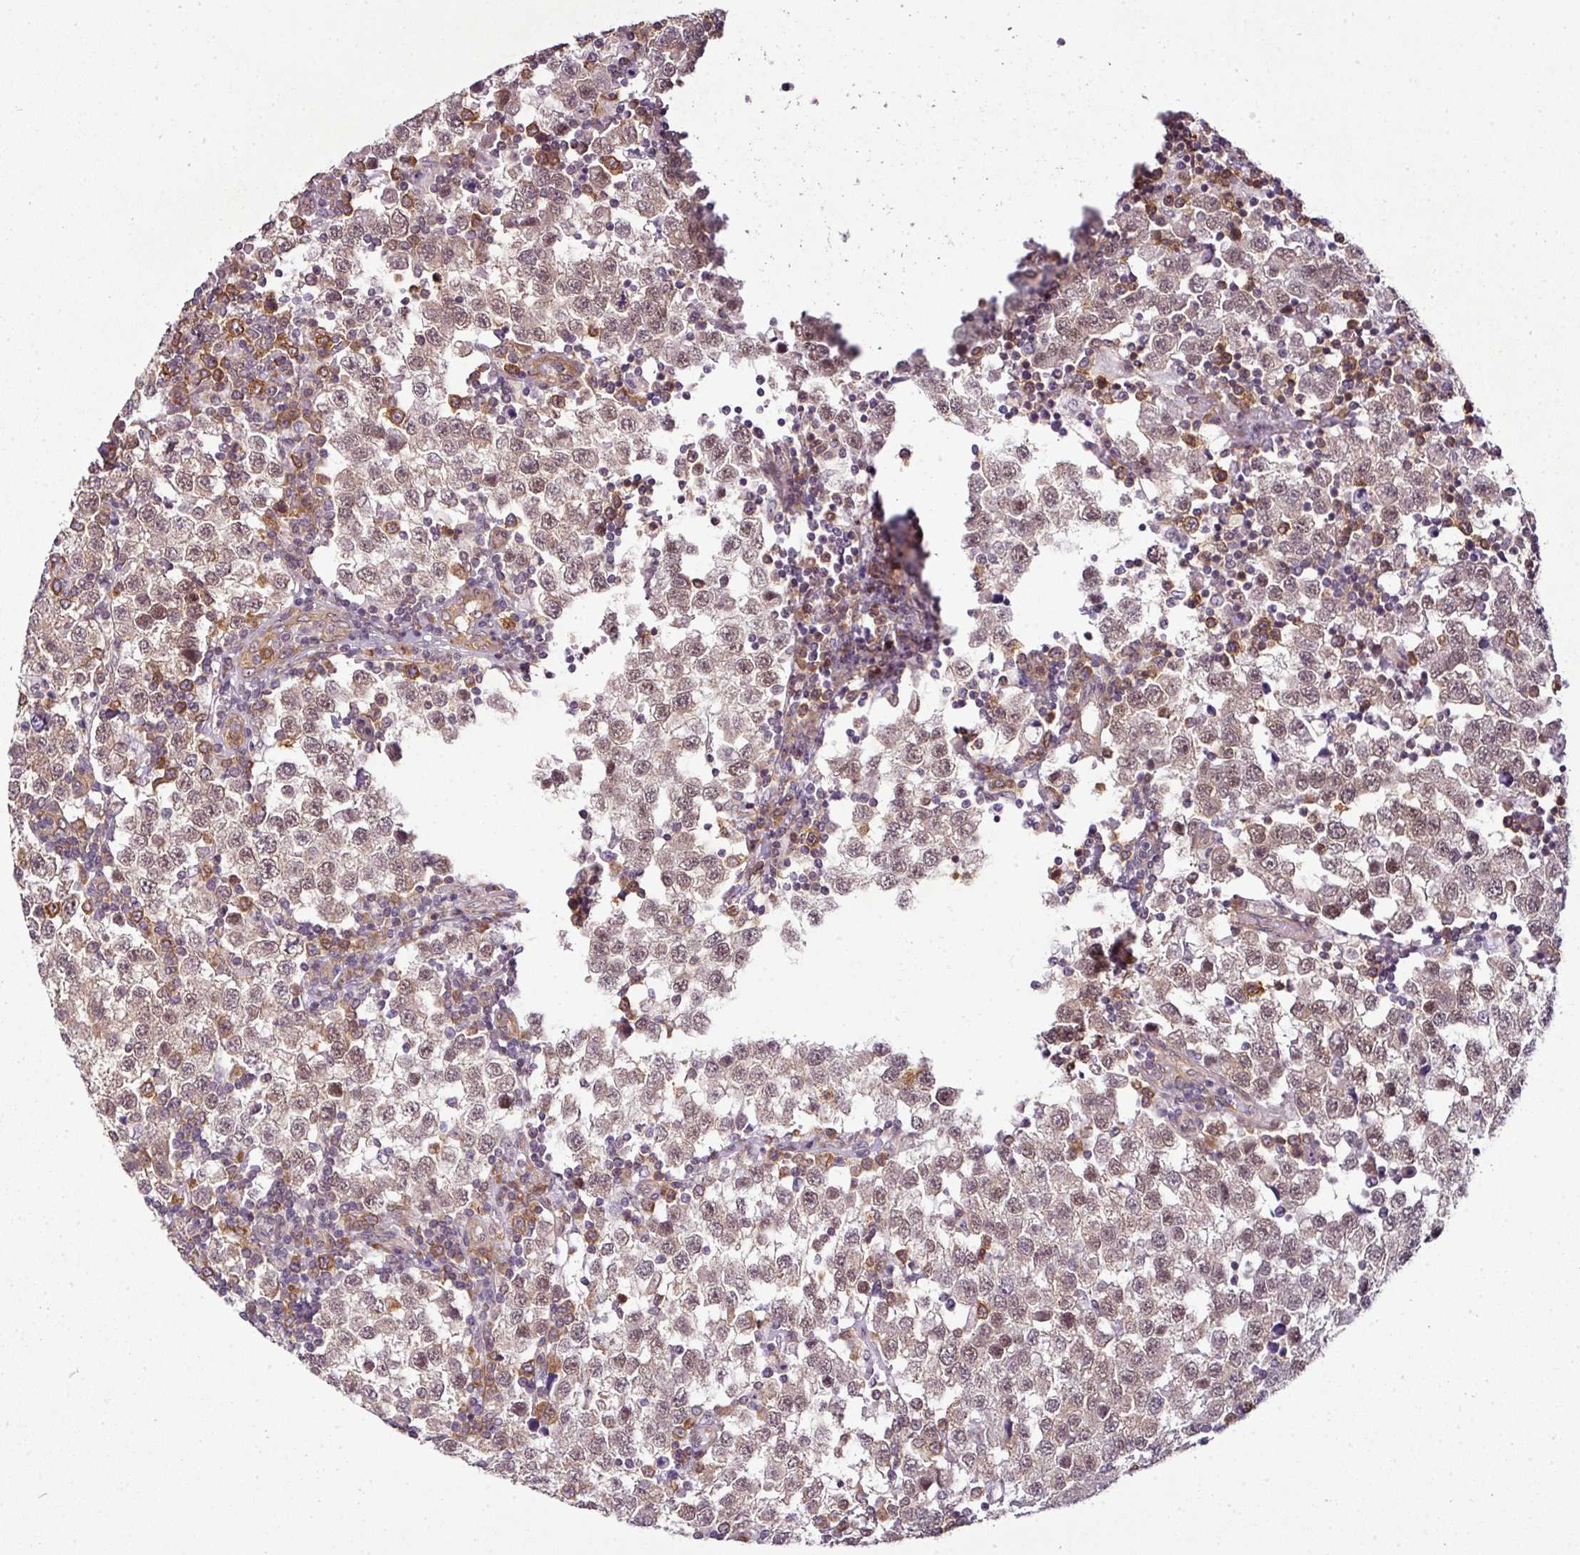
{"staining": {"intensity": "moderate", "quantity": ">75%", "location": "nuclear"}, "tissue": "testis cancer", "cell_type": "Tumor cells", "image_type": "cancer", "snomed": [{"axis": "morphology", "description": "Seminoma, NOS"}, {"axis": "topography", "description": "Testis"}], "caption": "A medium amount of moderate nuclear positivity is seen in approximately >75% of tumor cells in testis seminoma tissue.", "gene": "RBM4B", "patient": {"sex": "male", "age": 34}}